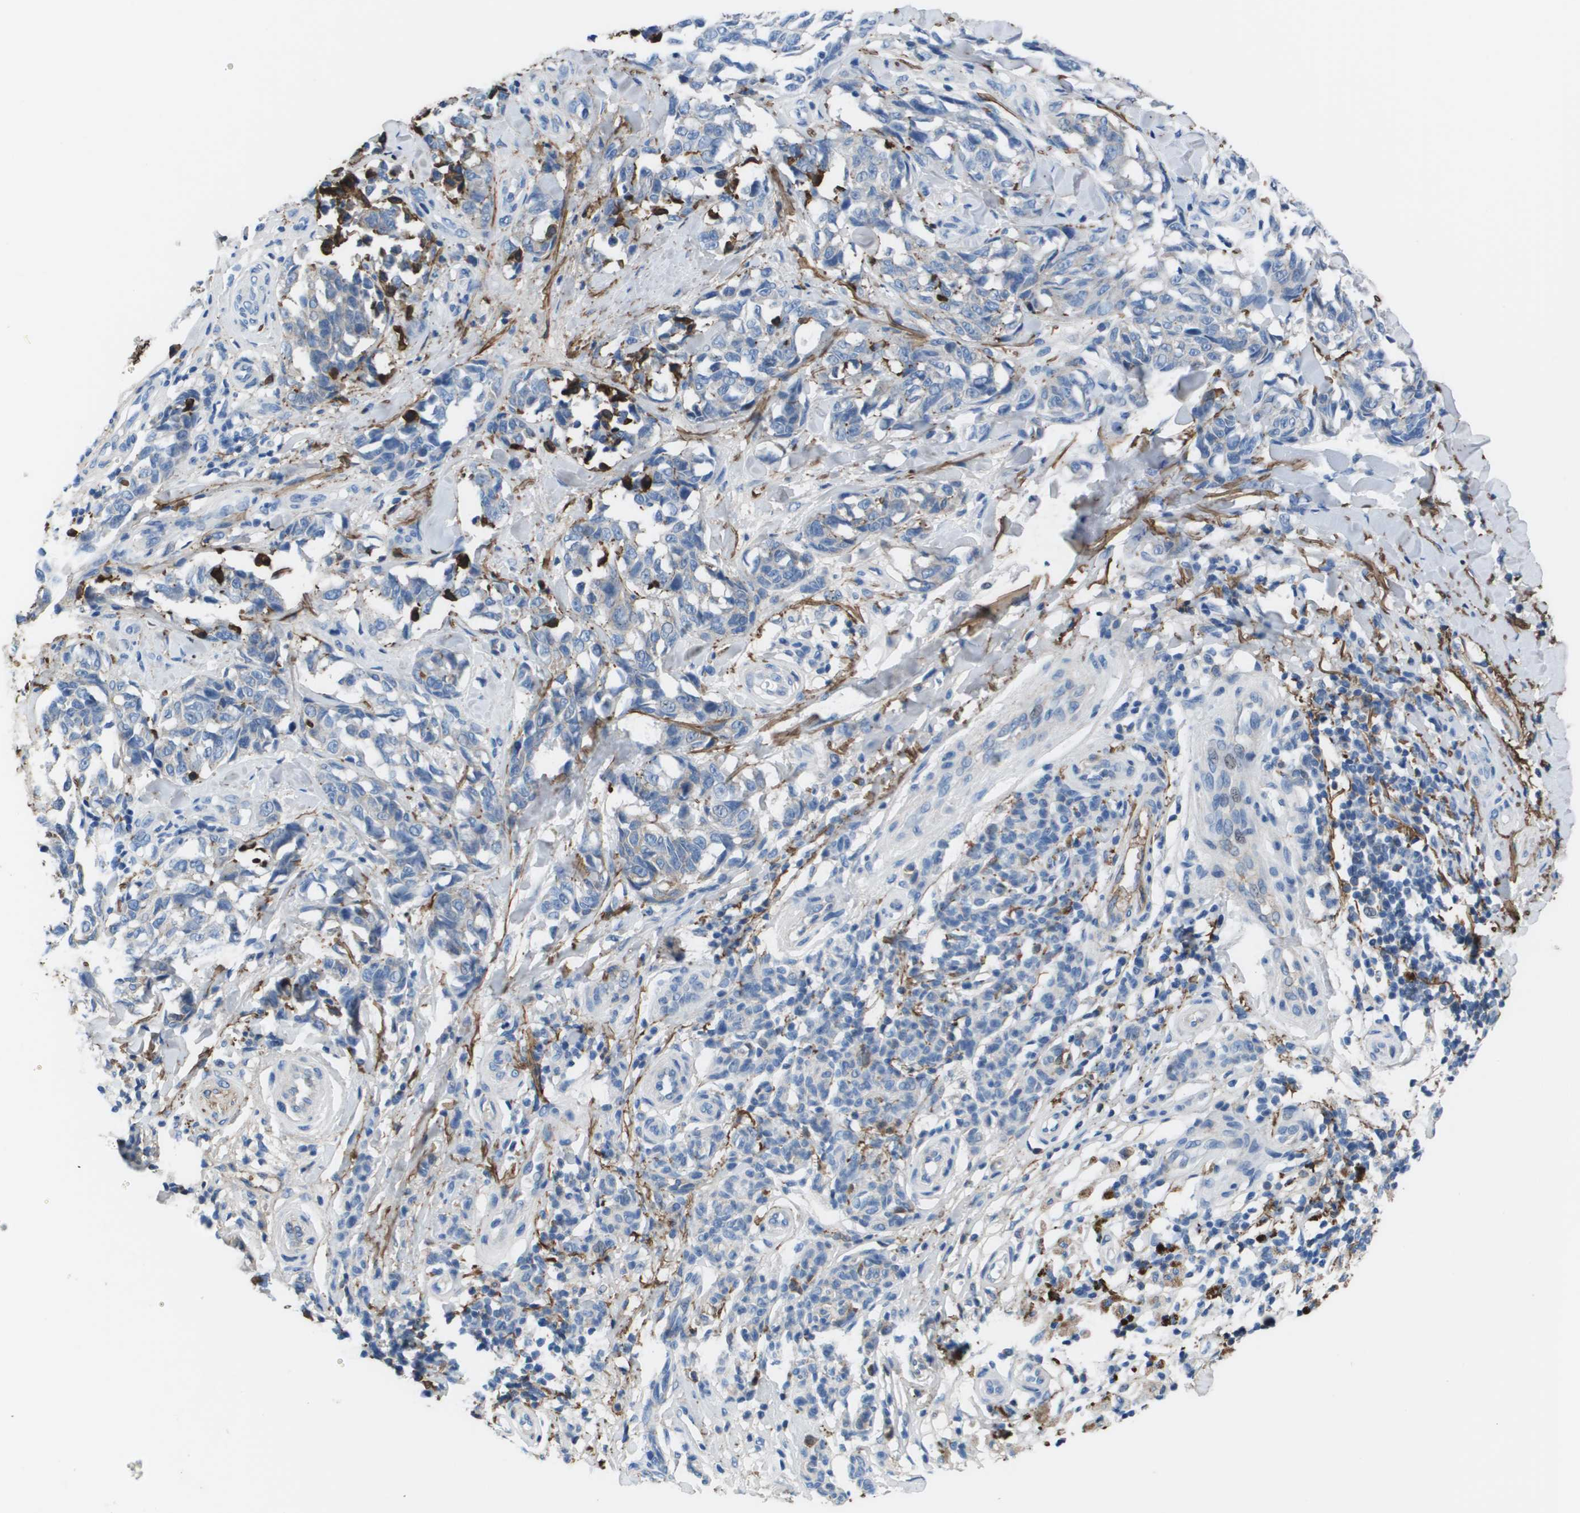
{"staining": {"intensity": "strong", "quantity": "<25%", "location": "cytoplasmic/membranous"}, "tissue": "melanoma", "cell_type": "Tumor cells", "image_type": "cancer", "snomed": [{"axis": "morphology", "description": "Malignant melanoma, NOS"}, {"axis": "topography", "description": "Skin"}], "caption": "There is medium levels of strong cytoplasmic/membranous expression in tumor cells of malignant melanoma, as demonstrated by immunohistochemical staining (brown color).", "gene": "VTN", "patient": {"sex": "female", "age": 64}}